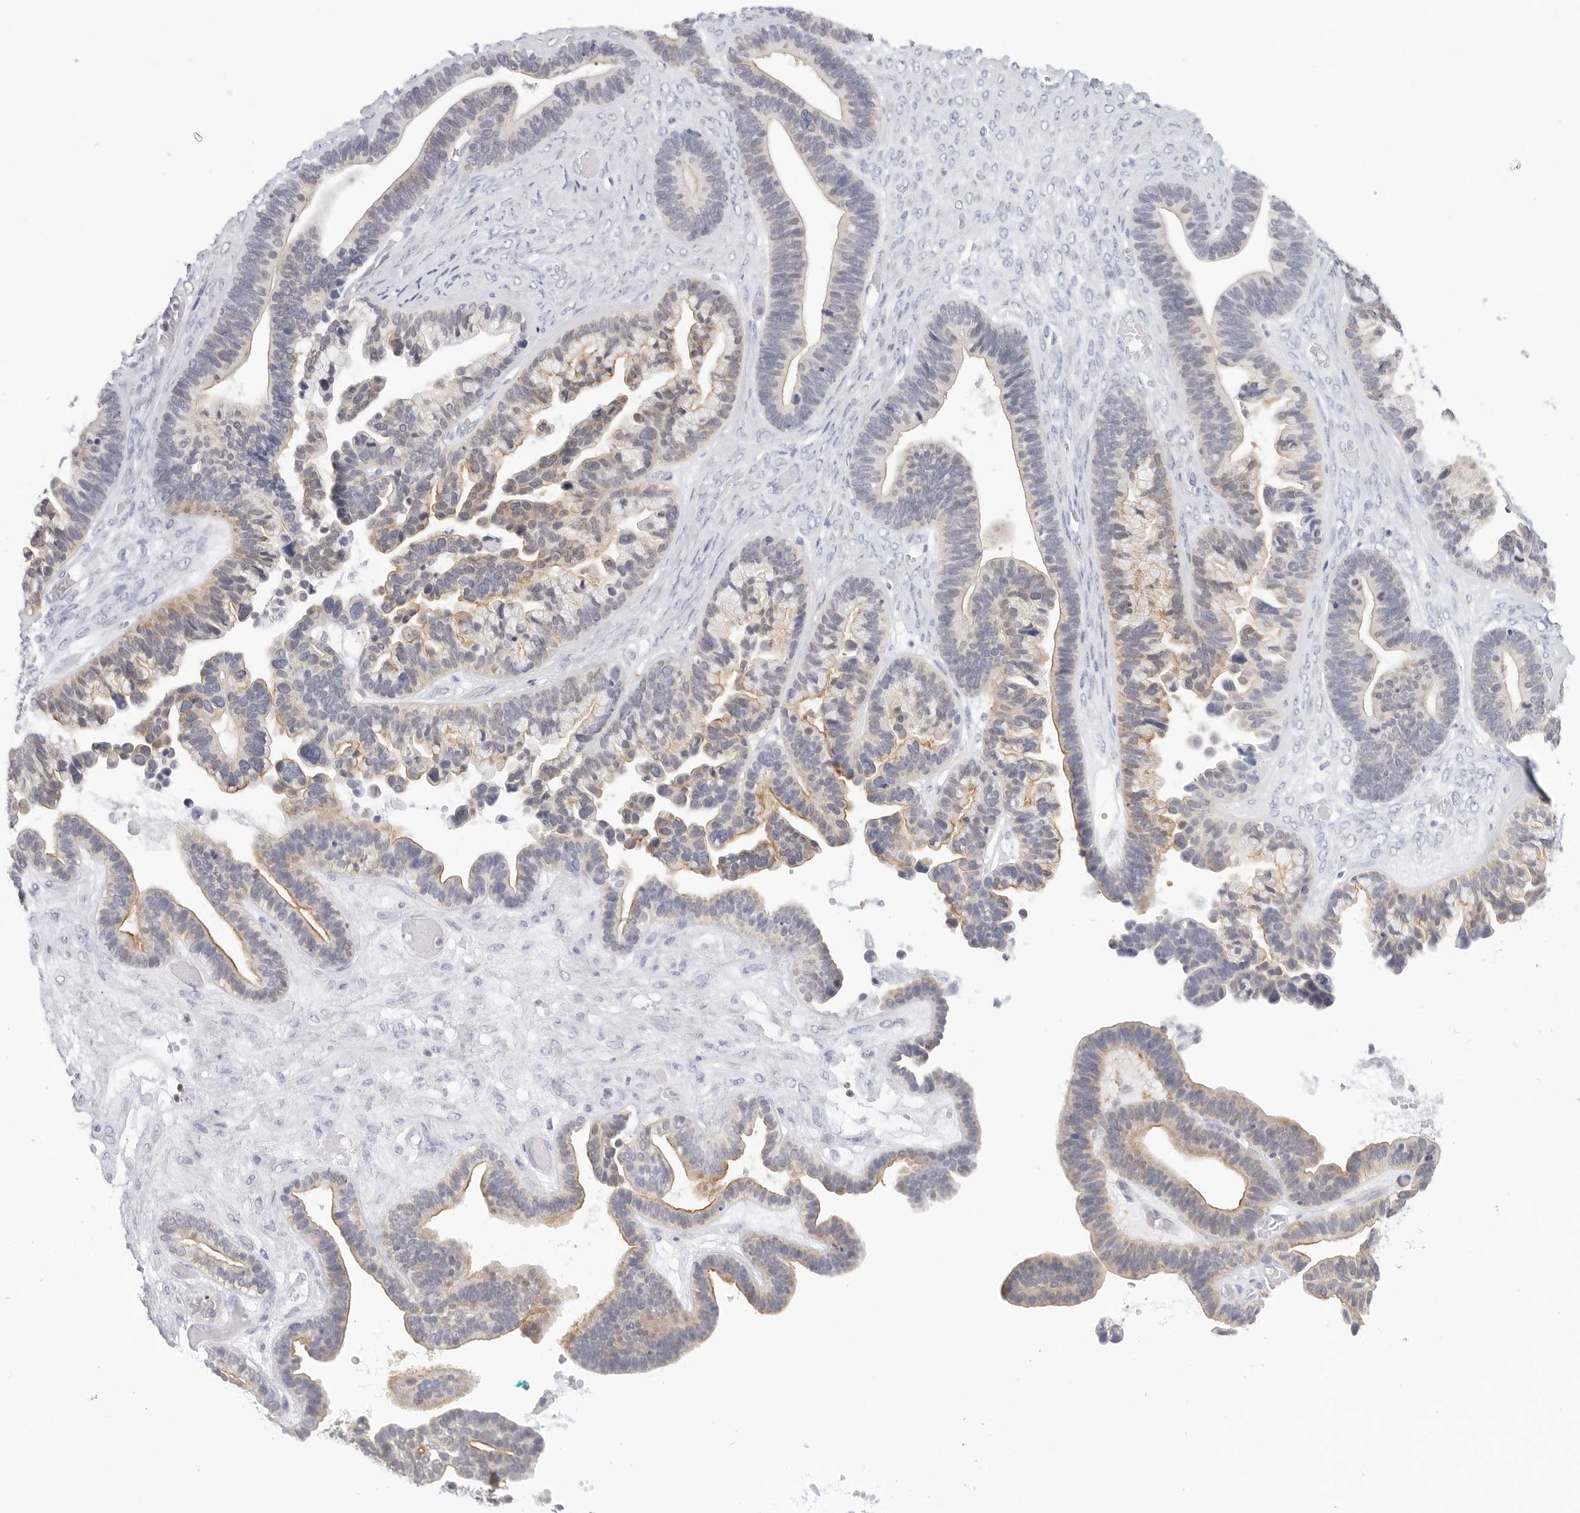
{"staining": {"intensity": "moderate", "quantity": ">75%", "location": "cytoplasmic/membranous"}, "tissue": "ovarian cancer", "cell_type": "Tumor cells", "image_type": "cancer", "snomed": [{"axis": "morphology", "description": "Cystadenocarcinoma, serous, NOS"}, {"axis": "topography", "description": "Ovary"}], "caption": "Protein staining of ovarian cancer (serous cystadenocarcinoma) tissue reveals moderate cytoplasmic/membranous positivity in about >75% of tumor cells.", "gene": "SLC9A3R1", "patient": {"sex": "female", "age": 56}}